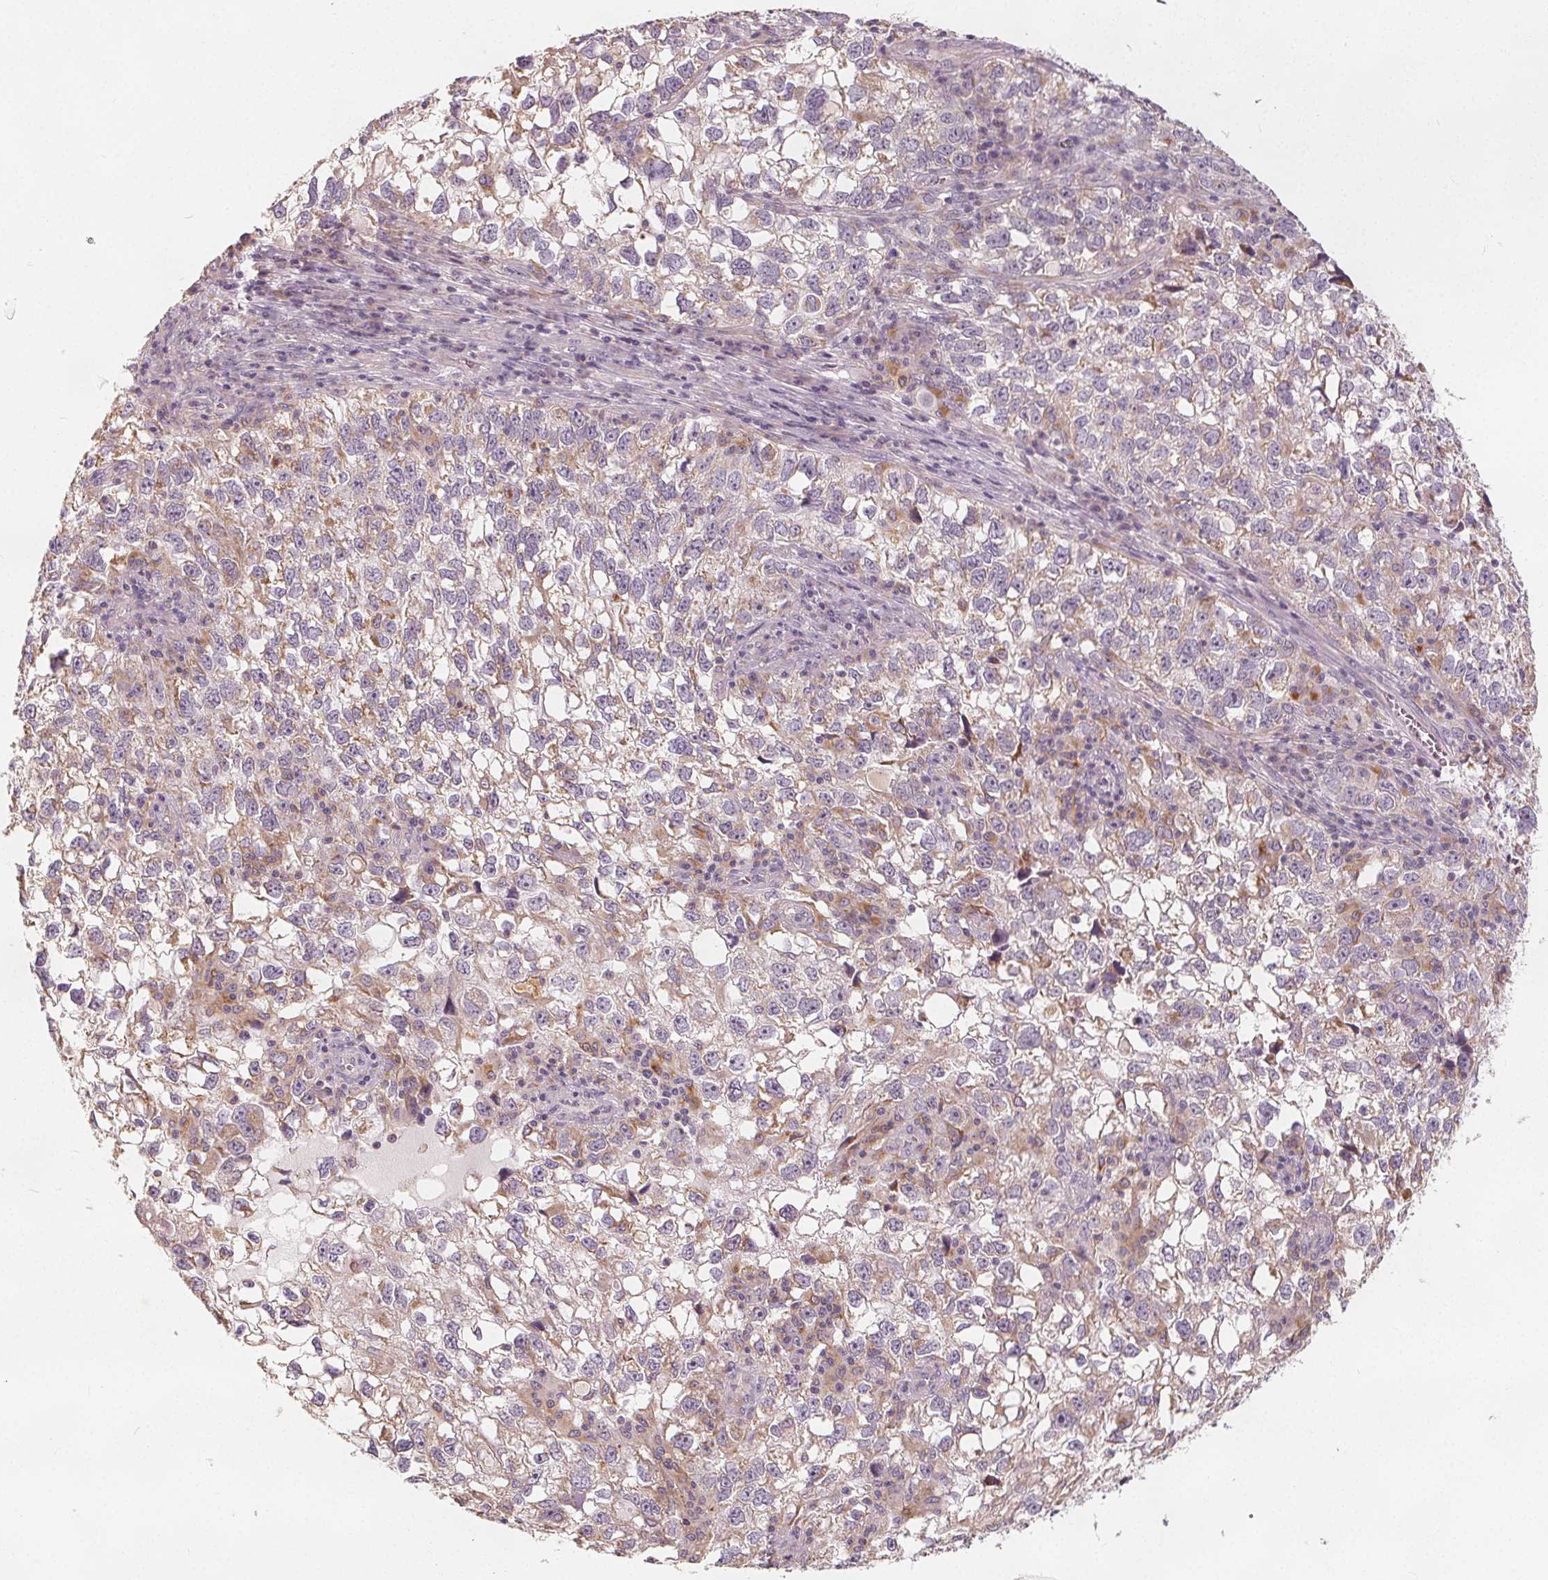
{"staining": {"intensity": "weak", "quantity": "<25%", "location": "cytoplasmic/membranous"}, "tissue": "cervical cancer", "cell_type": "Tumor cells", "image_type": "cancer", "snomed": [{"axis": "morphology", "description": "Squamous cell carcinoma, NOS"}, {"axis": "topography", "description": "Cervix"}], "caption": "Micrograph shows no protein positivity in tumor cells of cervical cancer tissue. (Brightfield microscopy of DAB (3,3'-diaminobenzidine) immunohistochemistry (IHC) at high magnification).", "gene": "DRC3", "patient": {"sex": "female", "age": 55}}